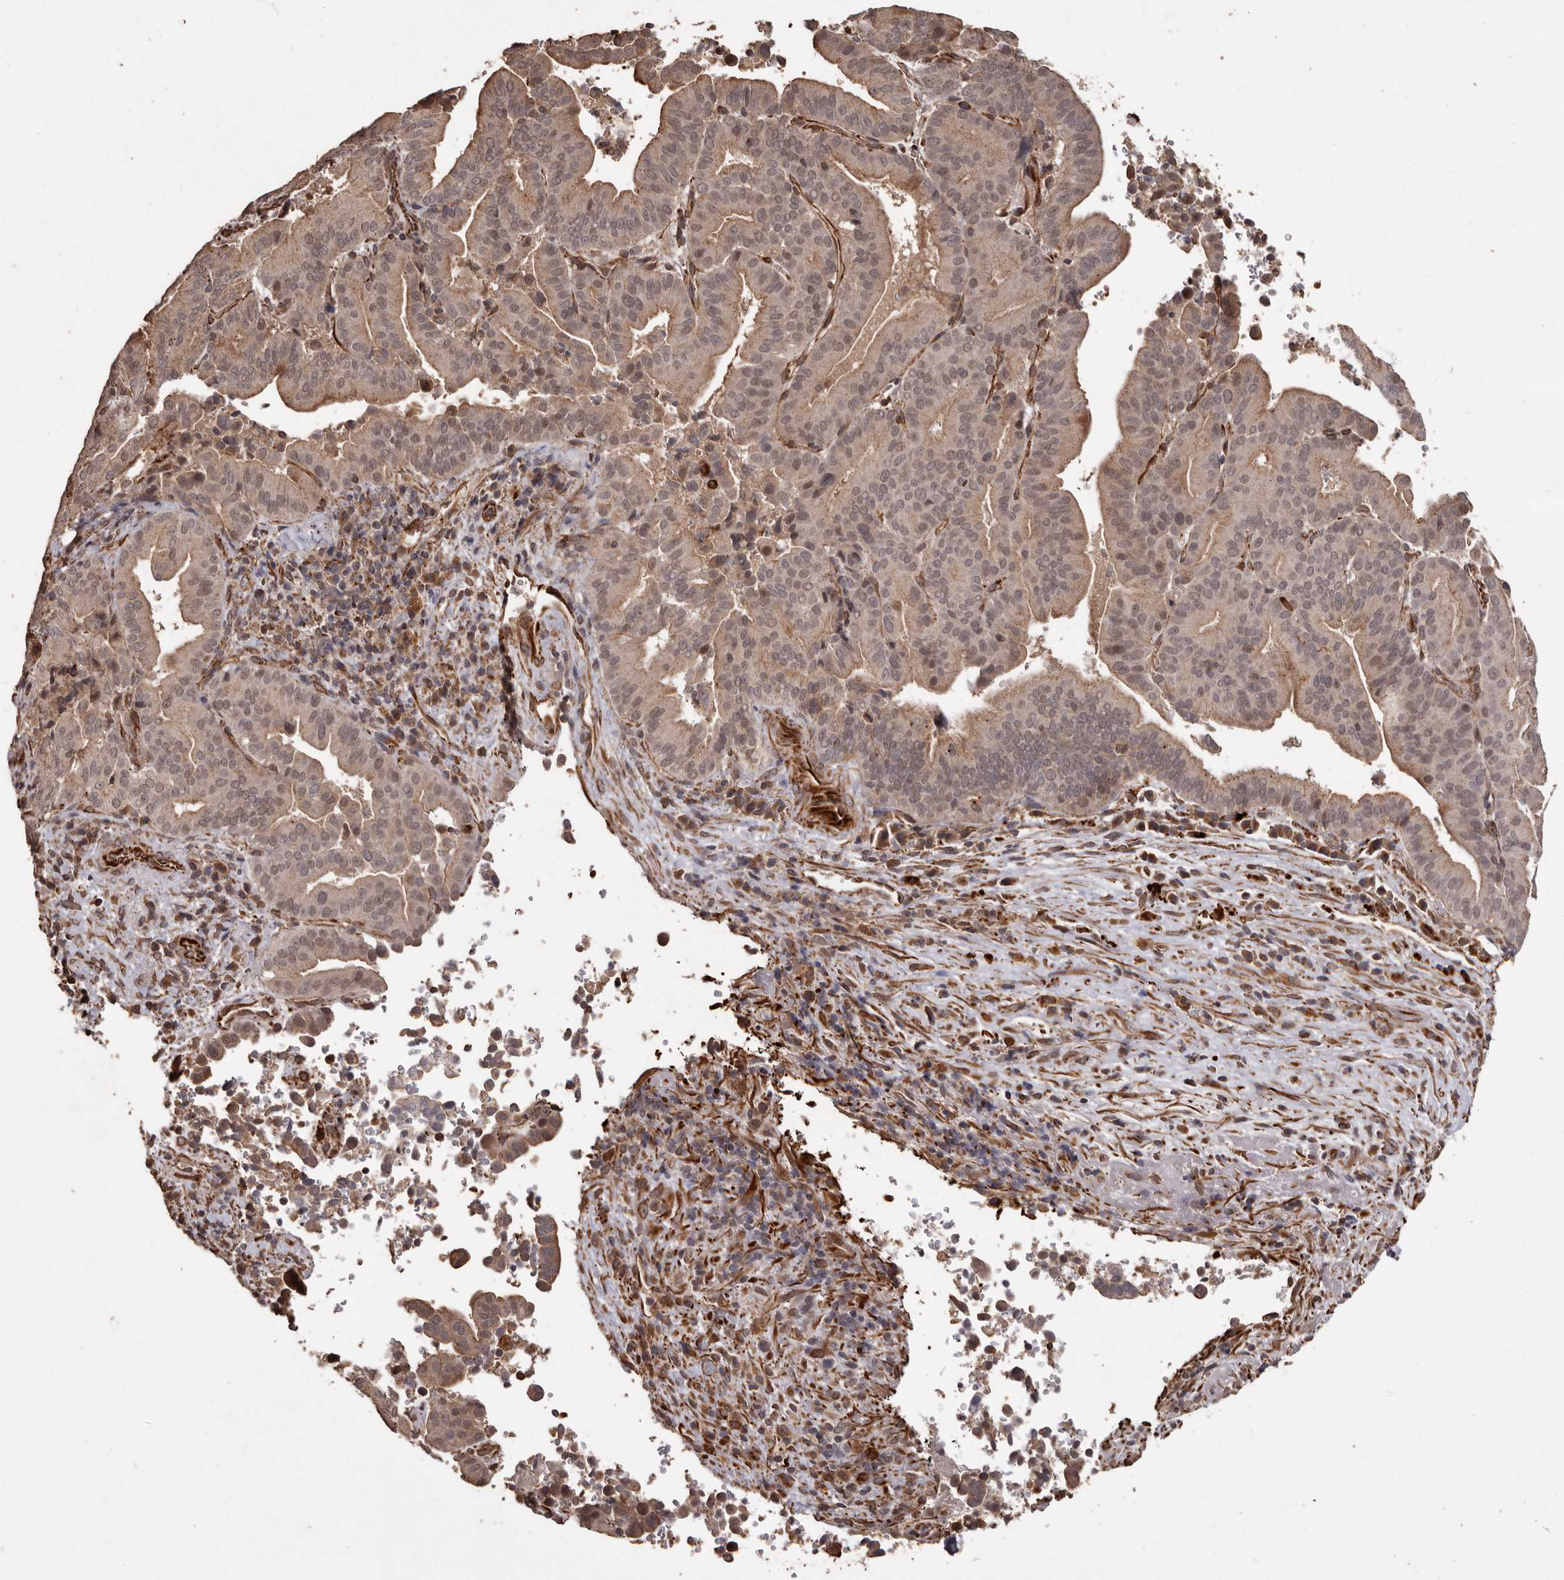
{"staining": {"intensity": "moderate", "quantity": ">75%", "location": "cytoplasmic/membranous"}, "tissue": "liver cancer", "cell_type": "Tumor cells", "image_type": "cancer", "snomed": [{"axis": "morphology", "description": "Cholangiocarcinoma"}, {"axis": "topography", "description": "Liver"}], "caption": "Liver cholangiocarcinoma tissue demonstrates moderate cytoplasmic/membranous positivity in approximately >75% of tumor cells, visualized by immunohistochemistry.", "gene": "BRAT1", "patient": {"sex": "female", "age": 75}}